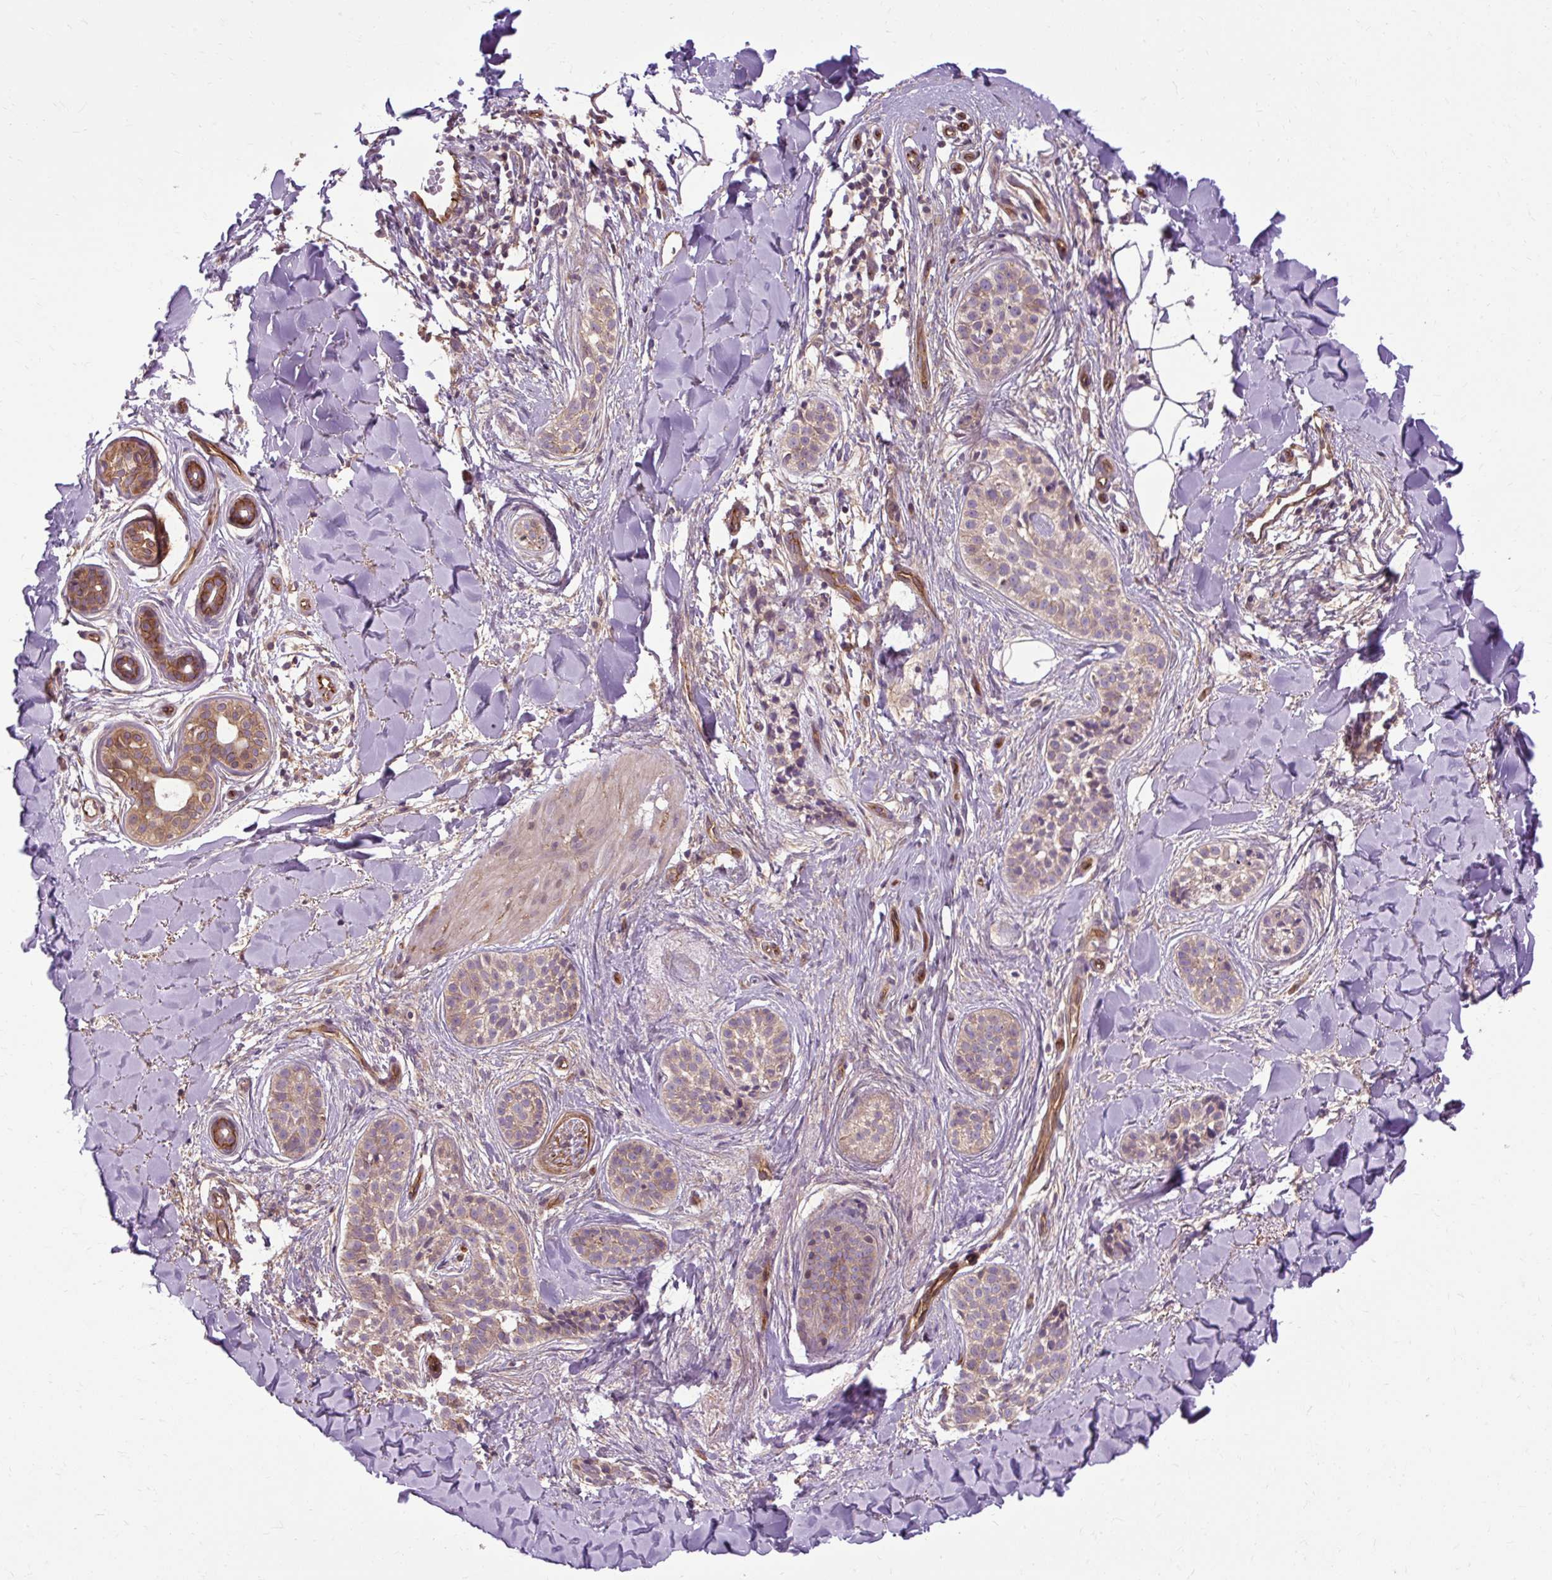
{"staining": {"intensity": "weak", "quantity": "<25%", "location": "cytoplasmic/membranous"}, "tissue": "skin cancer", "cell_type": "Tumor cells", "image_type": "cancer", "snomed": [{"axis": "morphology", "description": "Basal cell carcinoma"}, {"axis": "topography", "description": "Skin"}], "caption": "Immunohistochemical staining of human skin cancer (basal cell carcinoma) exhibits no significant expression in tumor cells.", "gene": "CCDC93", "patient": {"sex": "male", "age": 52}}